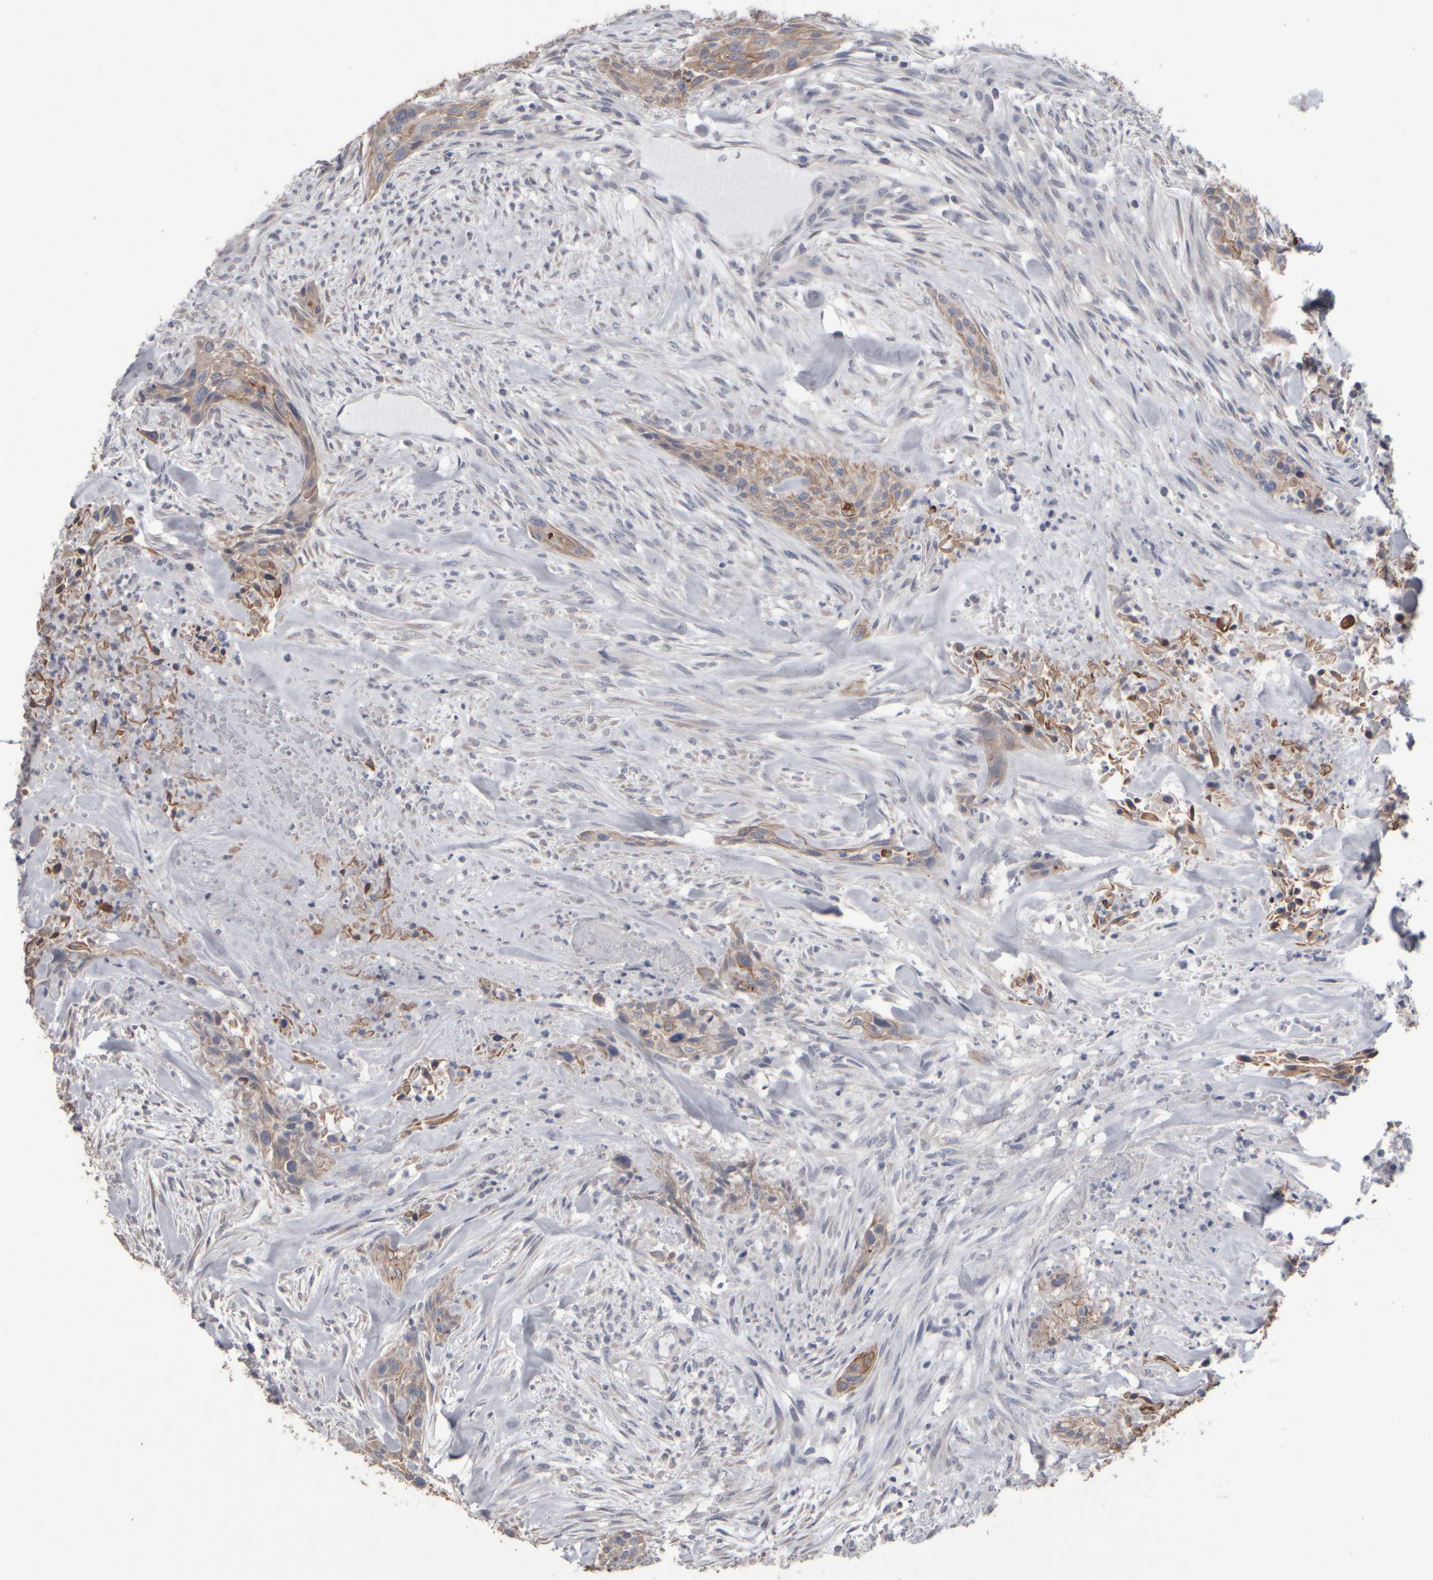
{"staining": {"intensity": "weak", "quantity": ">75%", "location": "cytoplasmic/membranous"}, "tissue": "urothelial cancer", "cell_type": "Tumor cells", "image_type": "cancer", "snomed": [{"axis": "morphology", "description": "Urothelial carcinoma, High grade"}, {"axis": "topography", "description": "Urinary bladder"}], "caption": "A histopathology image of human urothelial carcinoma (high-grade) stained for a protein reveals weak cytoplasmic/membranous brown staining in tumor cells. The protein is shown in brown color, while the nuclei are stained blue.", "gene": "EPHX2", "patient": {"sex": "male", "age": 35}}